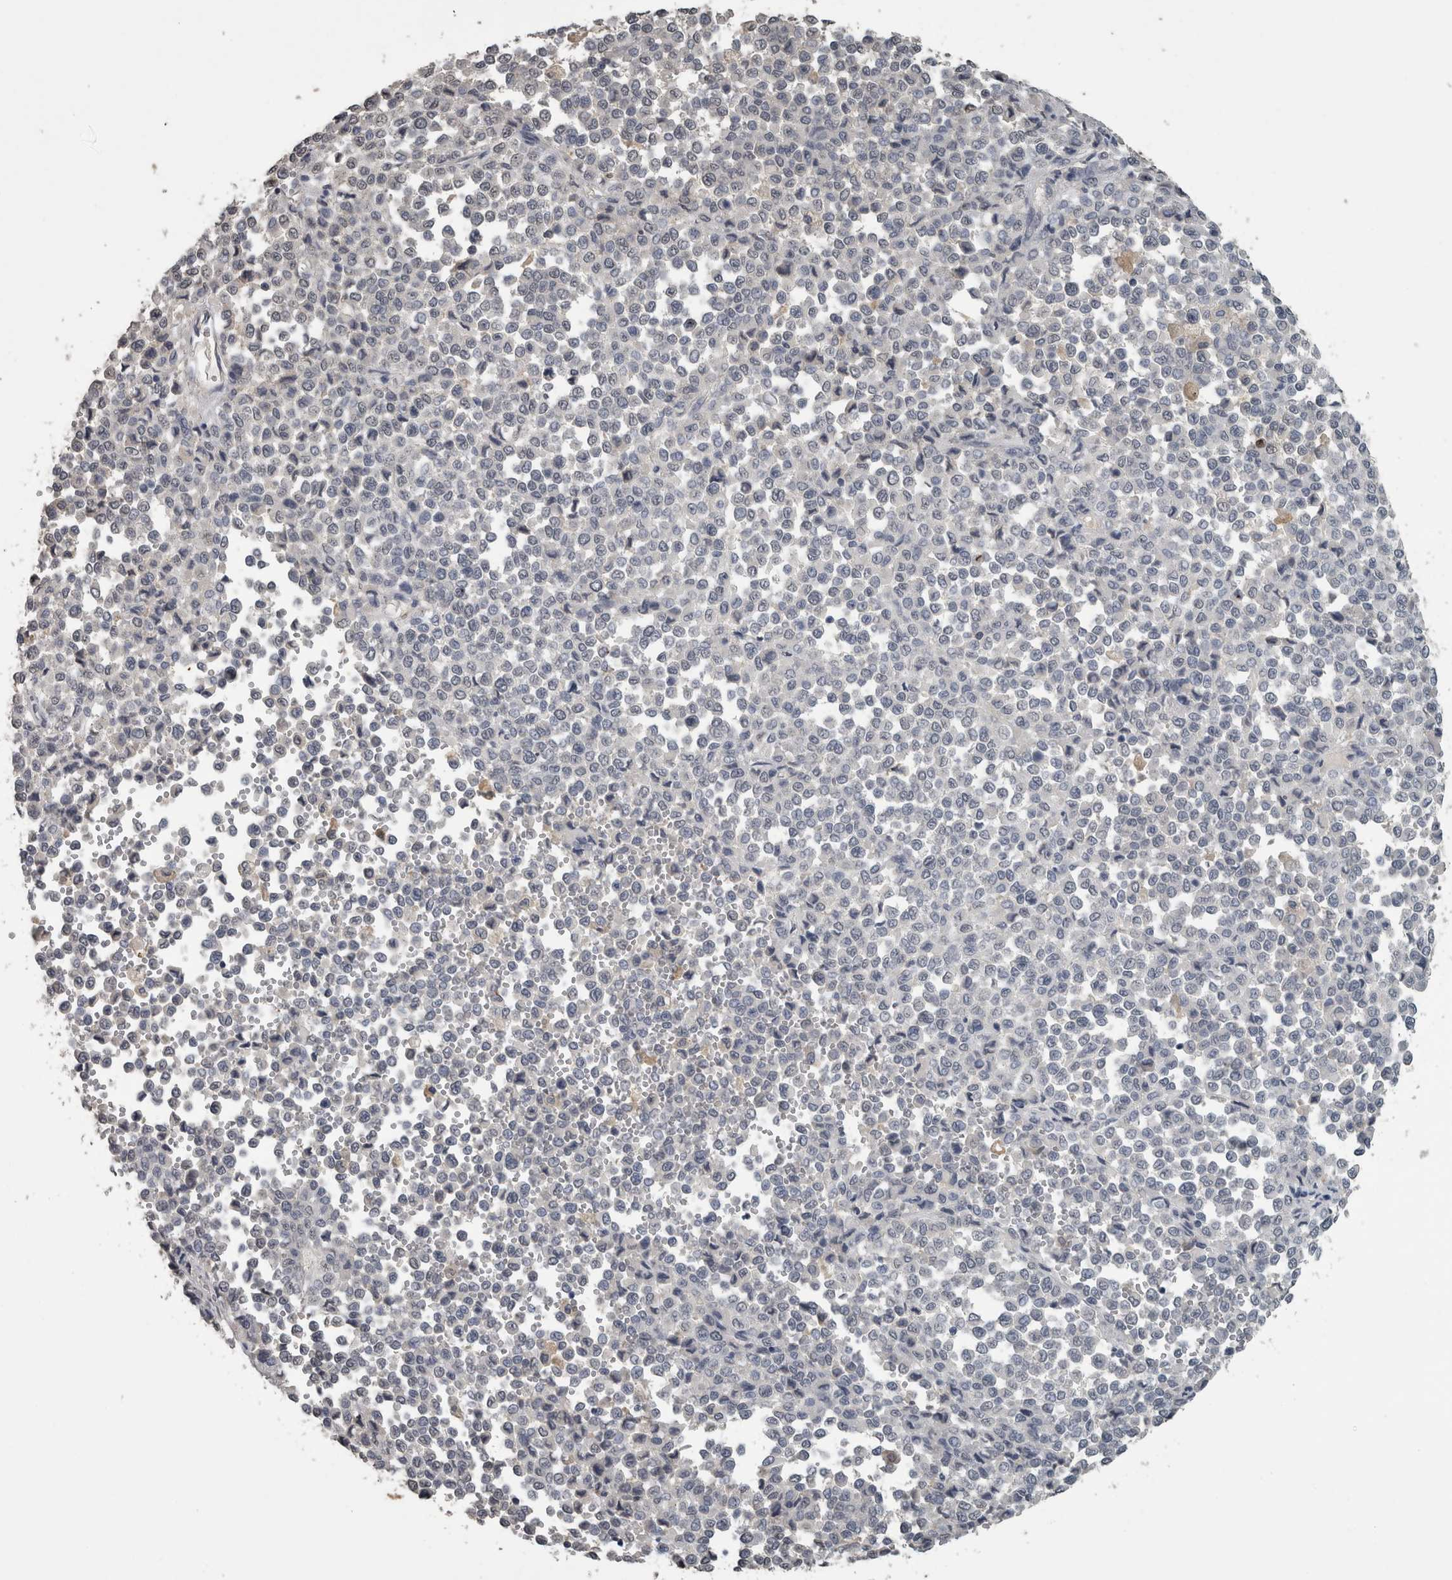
{"staining": {"intensity": "negative", "quantity": "none", "location": "none"}, "tissue": "melanoma", "cell_type": "Tumor cells", "image_type": "cancer", "snomed": [{"axis": "morphology", "description": "Malignant melanoma, Metastatic site"}, {"axis": "topography", "description": "Pancreas"}], "caption": "Micrograph shows no protein expression in tumor cells of melanoma tissue.", "gene": "PIK3AP1", "patient": {"sex": "female", "age": 30}}